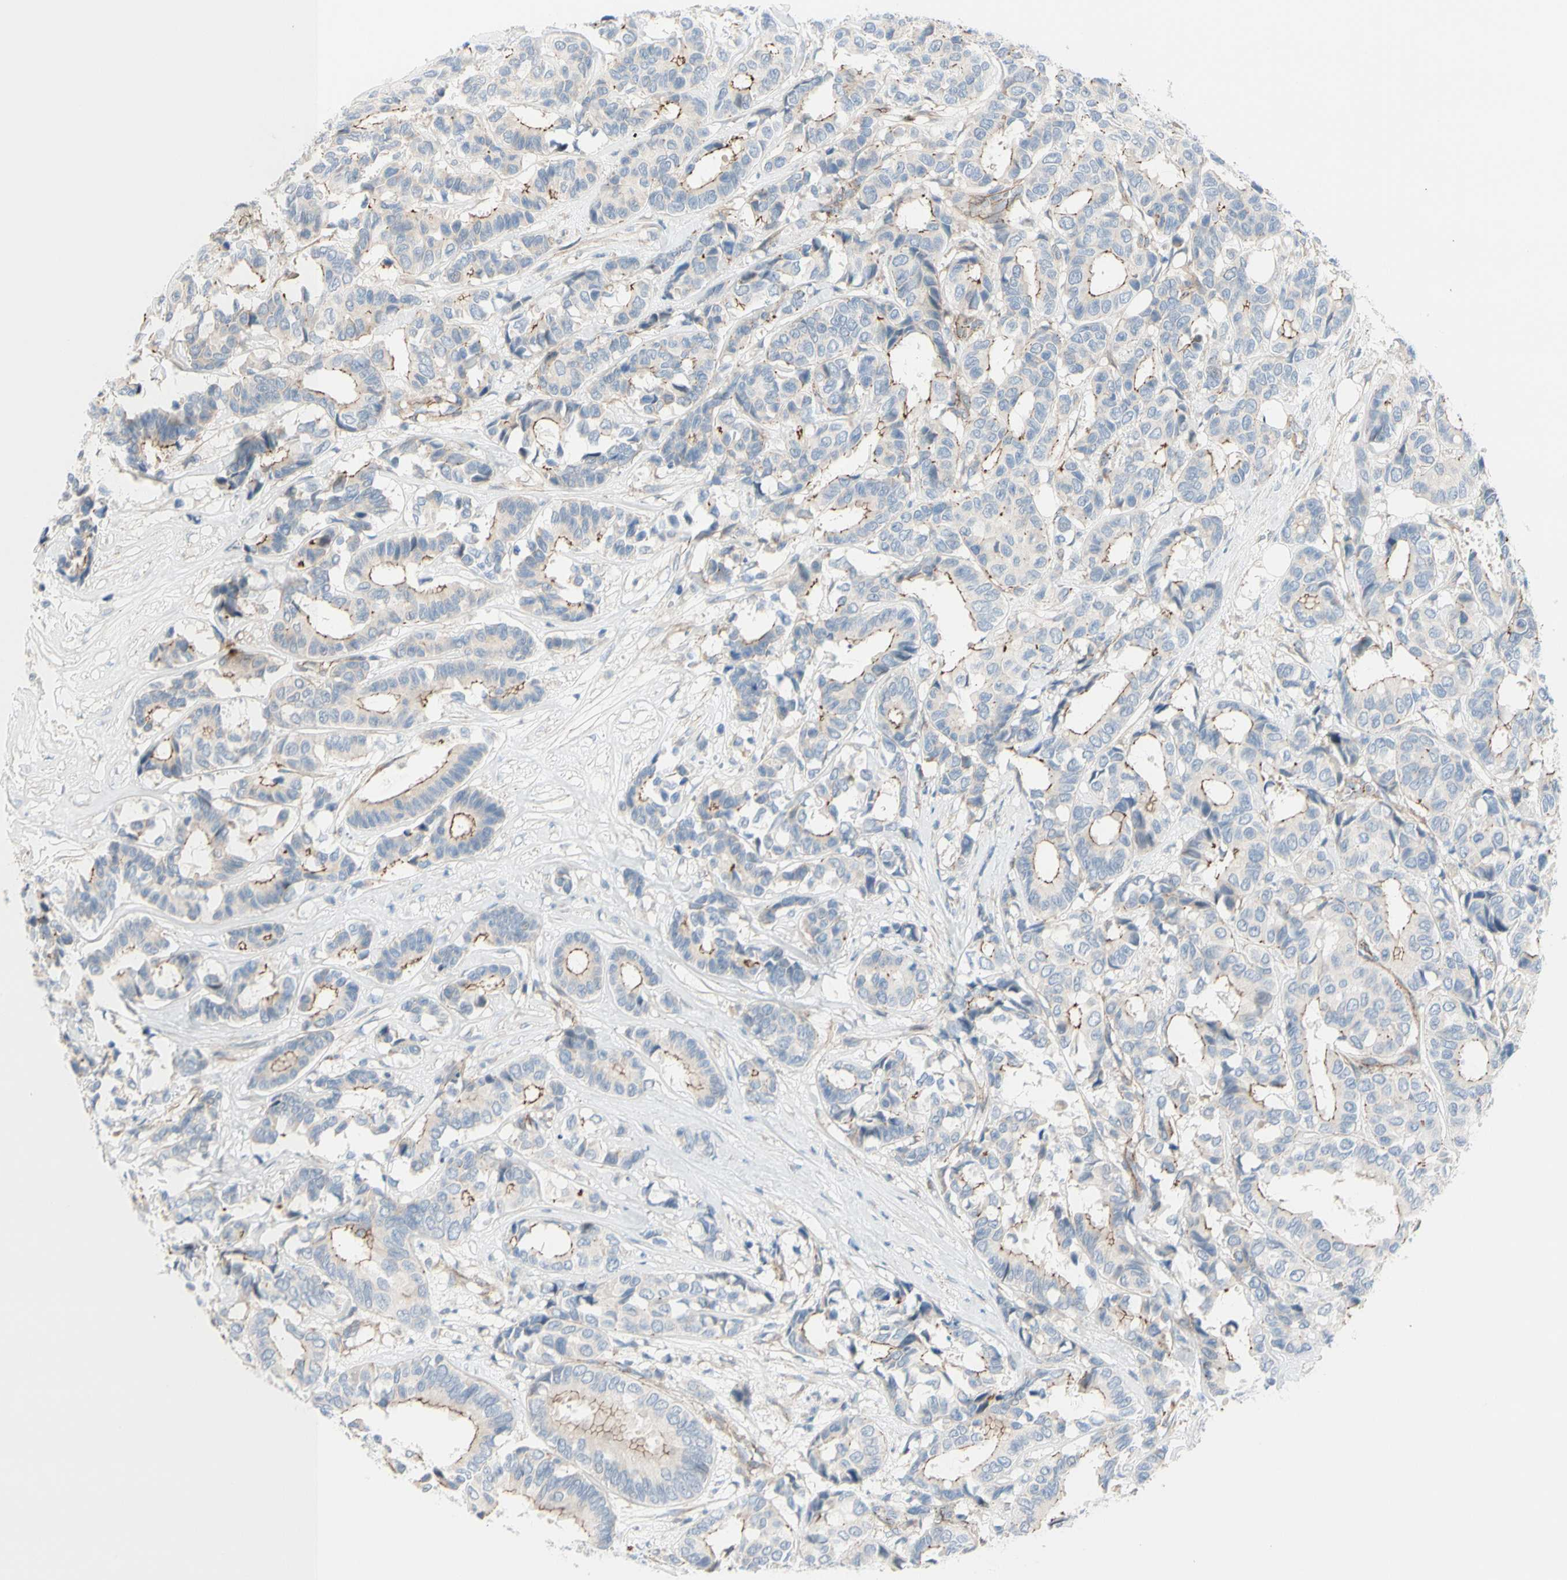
{"staining": {"intensity": "weak", "quantity": "25%-75%", "location": "cytoplasmic/membranous"}, "tissue": "breast cancer", "cell_type": "Tumor cells", "image_type": "cancer", "snomed": [{"axis": "morphology", "description": "Duct carcinoma"}, {"axis": "topography", "description": "Breast"}], "caption": "A brown stain highlights weak cytoplasmic/membranous expression of a protein in breast cancer tumor cells. Immunohistochemistry stains the protein in brown and the nuclei are stained blue.", "gene": "TJP1", "patient": {"sex": "female", "age": 87}}